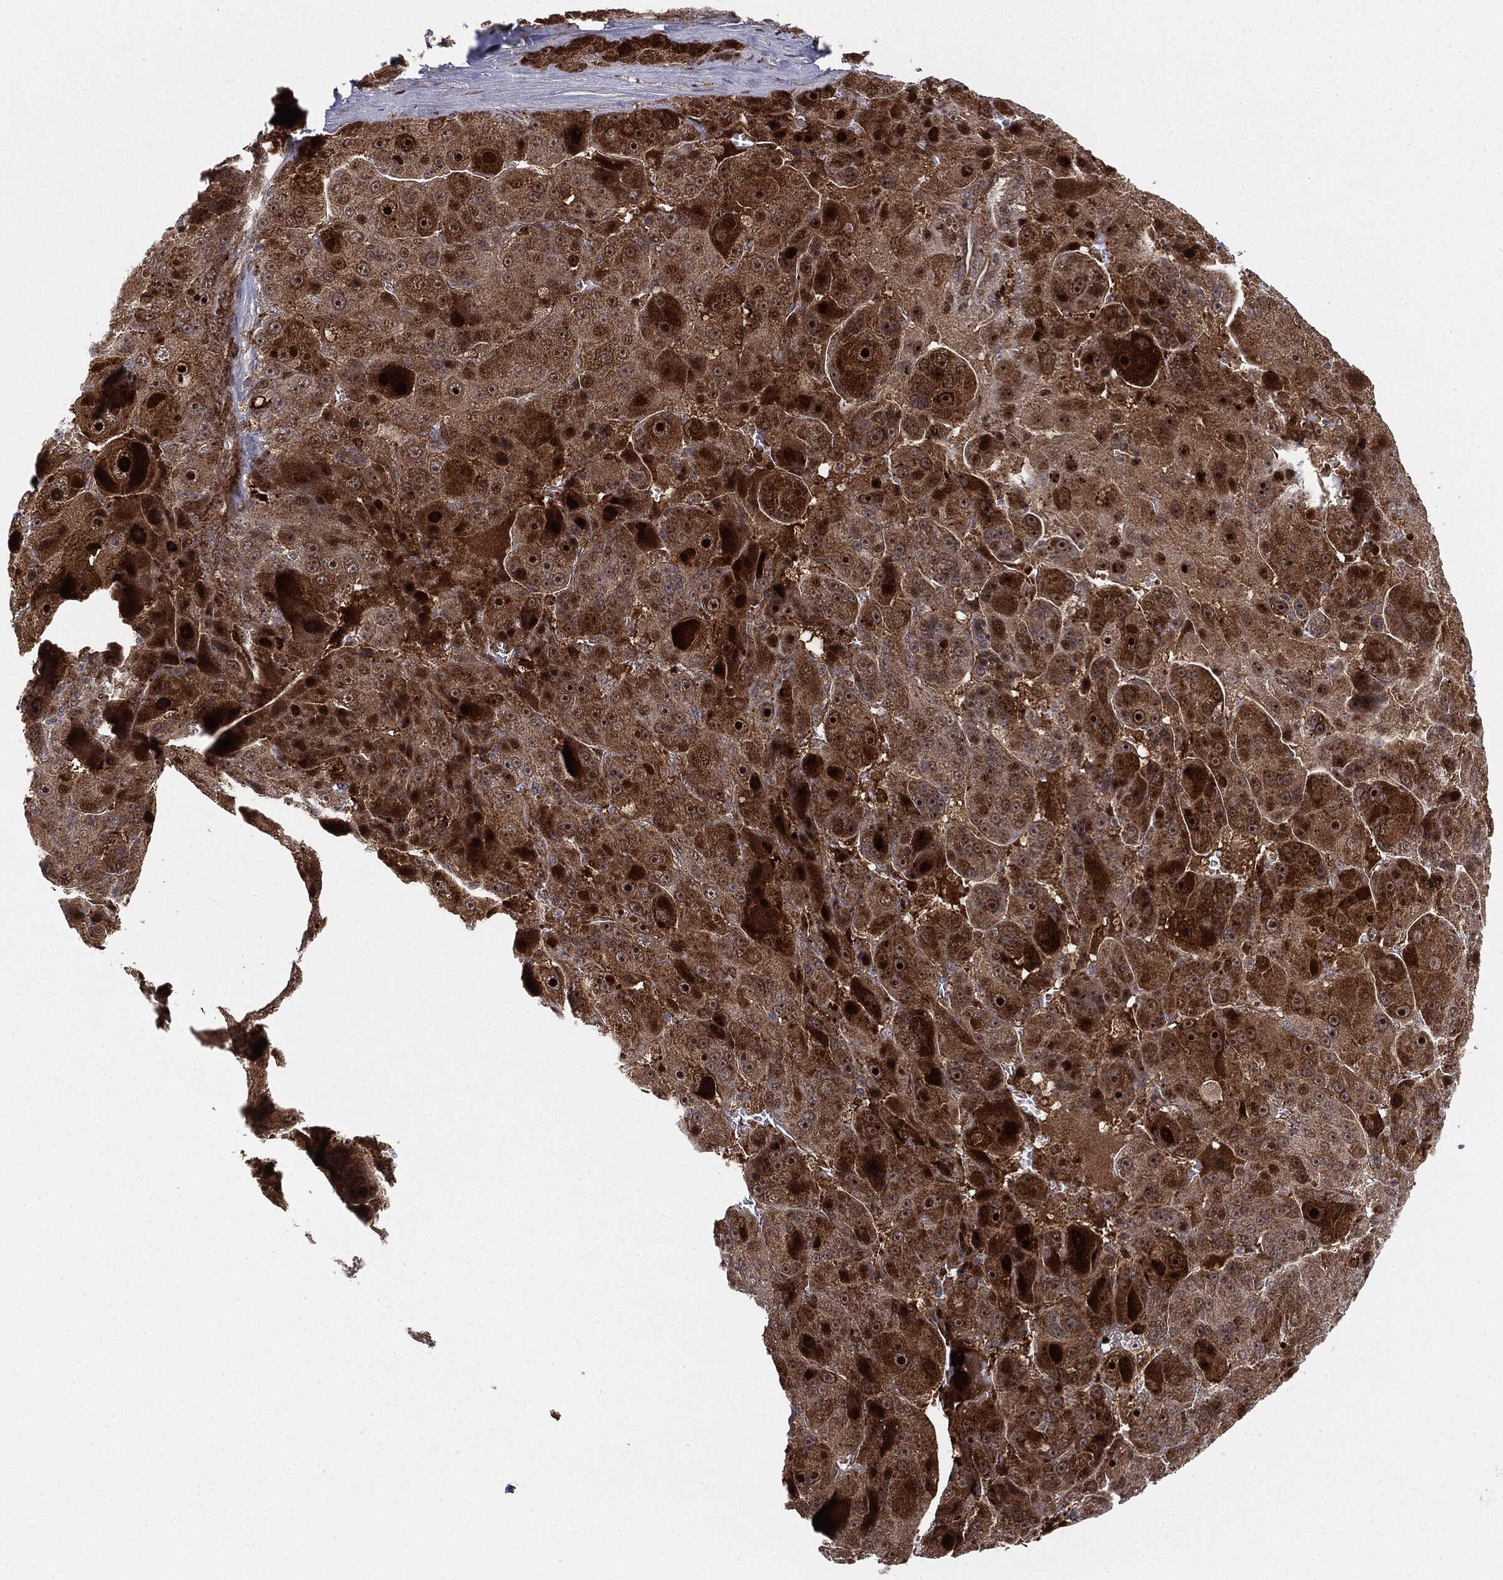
{"staining": {"intensity": "strong", "quantity": ">75%", "location": "cytoplasmic/membranous,nuclear"}, "tissue": "liver cancer", "cell_type": "Tumor cells", "image_type": "cancer", "snomed": [{"axis": "morphology", "description": "Carcinoma, Hepatocellular, NOS"}, {"axis": "topography", "description": "Liver"}], "caption": "Protein analysis of hepatocellular carcinoma (liver) tissue displays strong cytoplasmic/membranous and nuclear expression in approximately >75% of tumor cells.", "gene": "PTEN", "patient": {"sex": "male", "age": 76}}